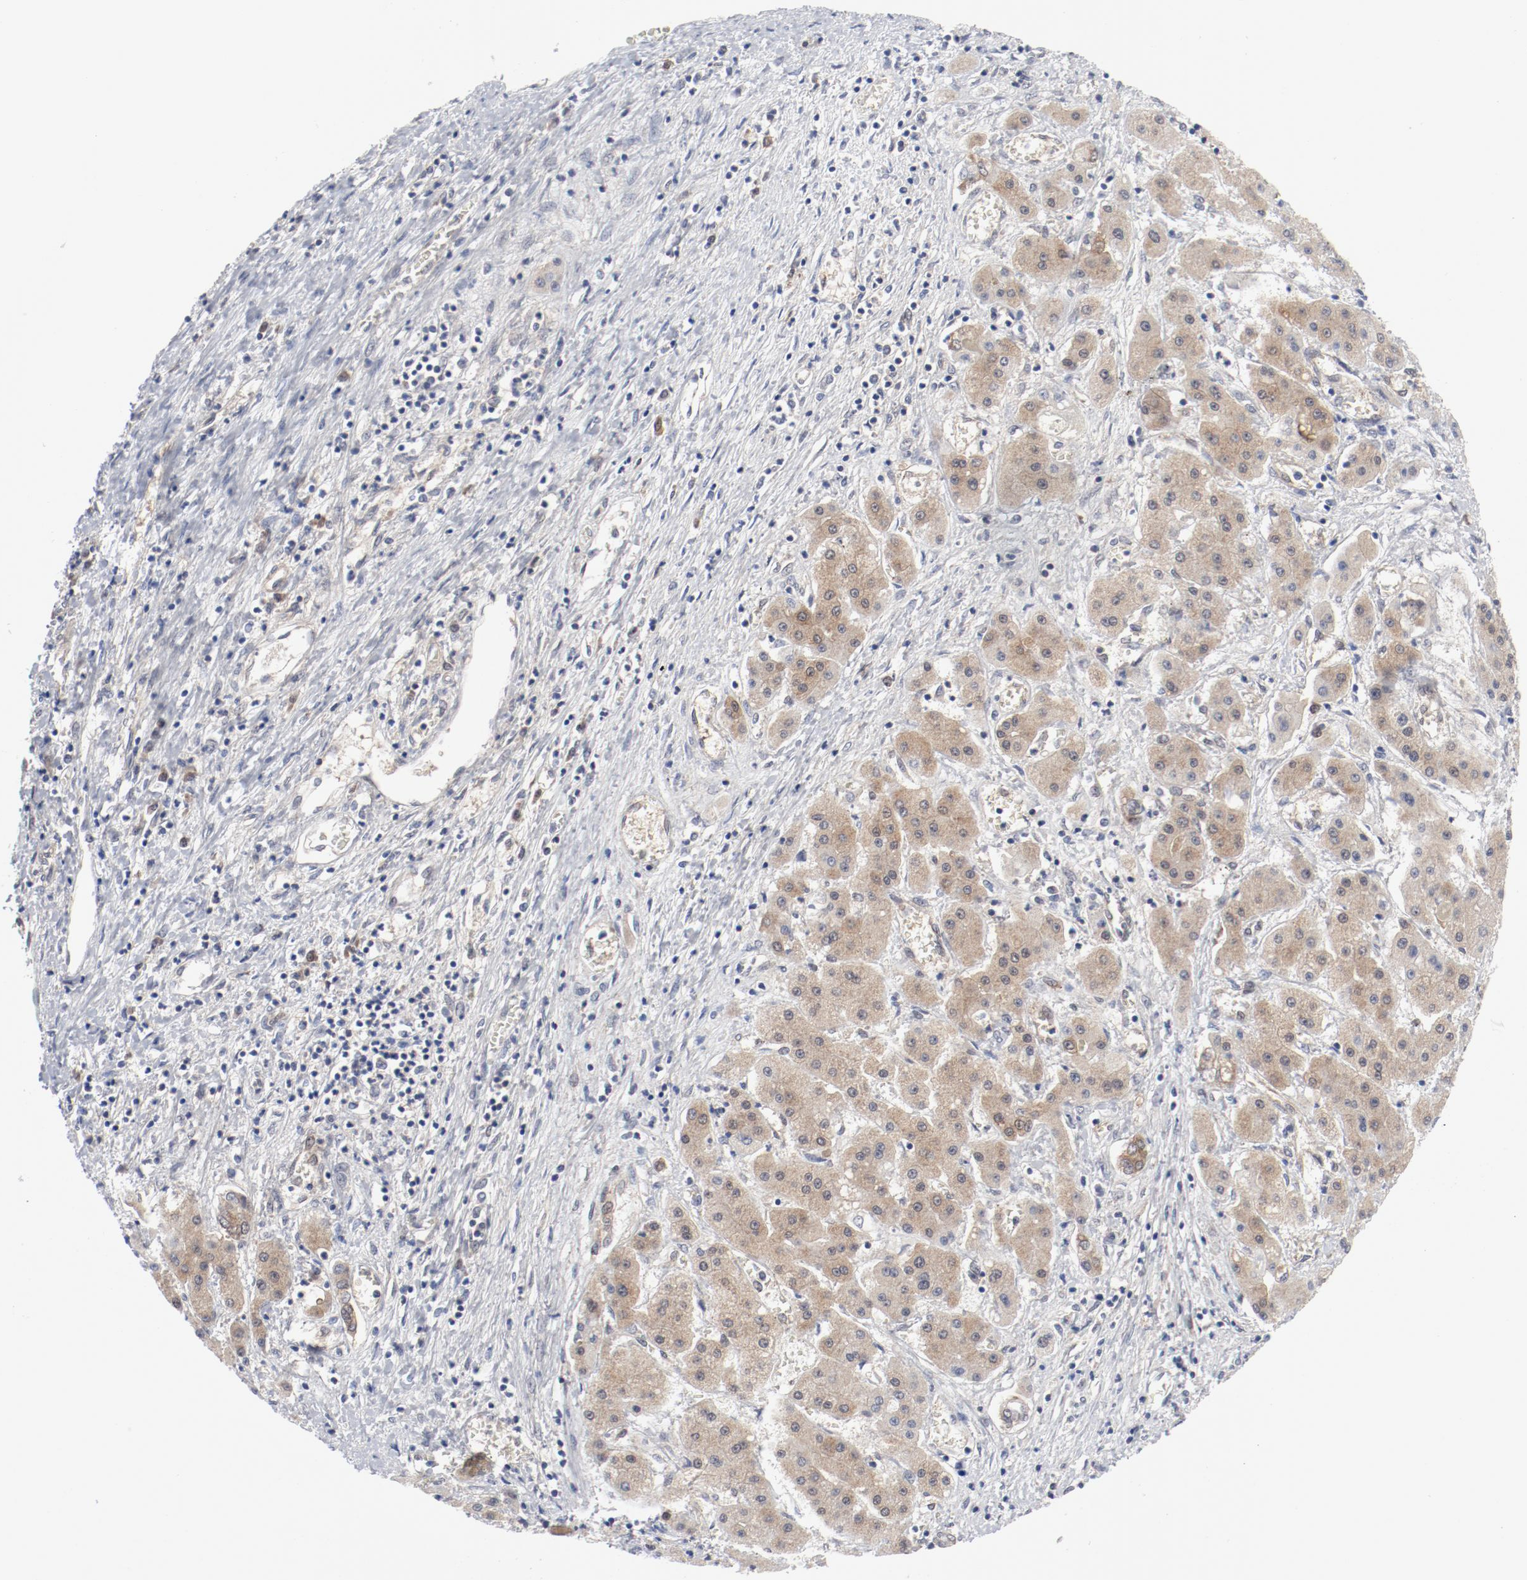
{"staining": {"intensity": "weak", "quantity": ">75%", "location": "cytoplasmic/membranous"}, "tissue": "liver cancer", "cell_type": "Tumor cells", "image_type": "cancer", "snomed": [{"axis": "morphology", "description": "Carcinoma, Hepatocellular, NOS"}, {"axis": "topography", "description": "Liver"}], "caption": "This image reveals immunohistochemistry (IHC) staining of human liver cancer, with low weak cytoplasmic/membranous staining in approximately >75% of tumor cells.", "gene": "BAD", "patient": {"sex": "male", "age": 24}}